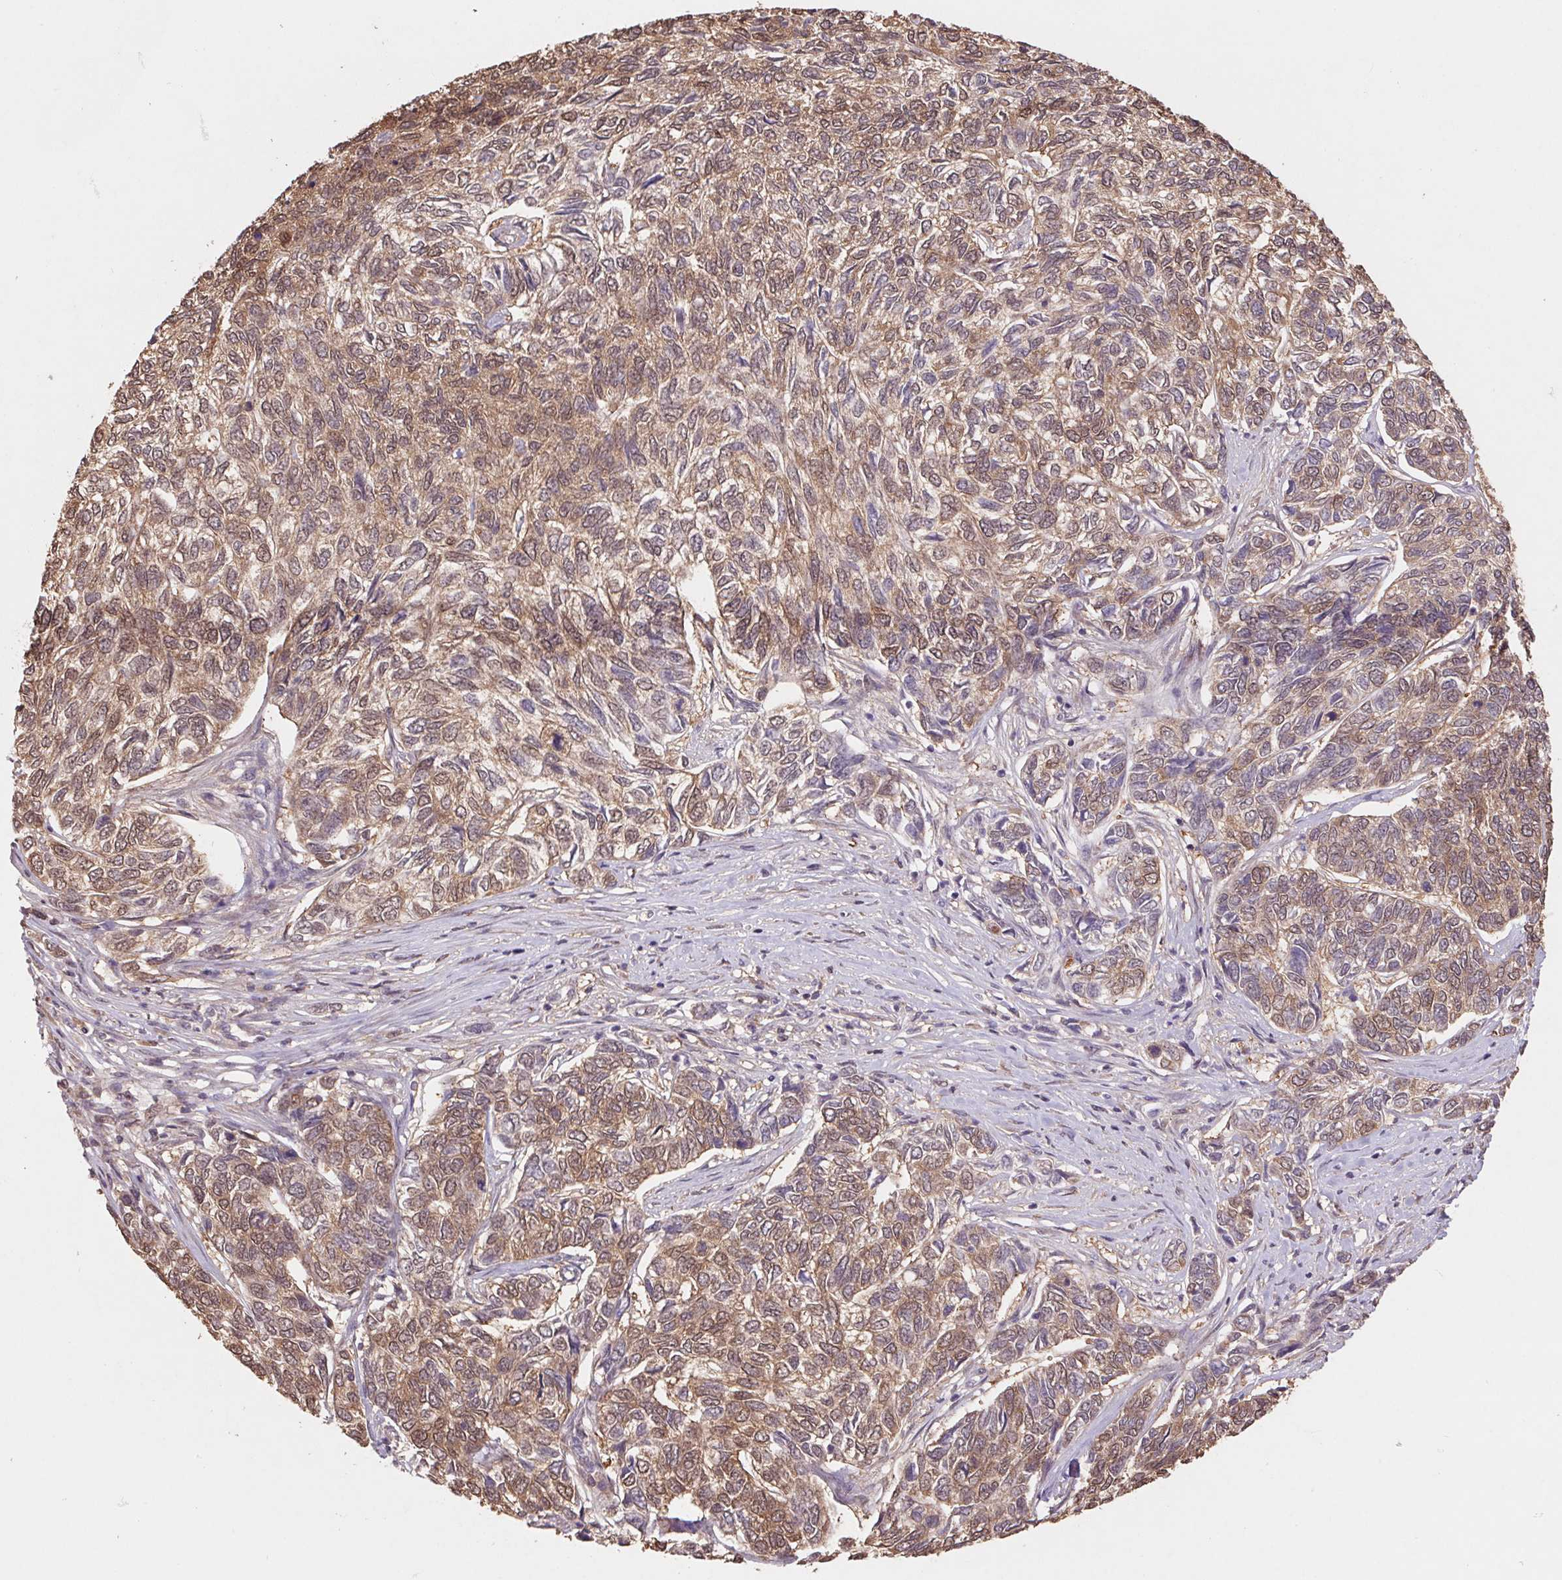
{"staining": {"intensity": "moderate", "quantity": ">75%", "location": "cytoplasmic/membranous,nuclear"}, "tissue": "skin cancer", "cell_type": "Tumor cells", "image_type": "cancer", "snomed": [{"axis": "morphology", "description": "Basal cell carcinoma"}, {"axis": "topography", "description": "Skin"}], "caption": "DAB (3,3'-diaminobenzidine) immunohistochemical staining of skin cancer (basal cell carcinoma) reveals moderate cytoplasmic/membranous and nuclear protein positivity in about >75% of tumor cells.", "gene": "CUTA", "patient": {"sex": "female", "age": 65}}